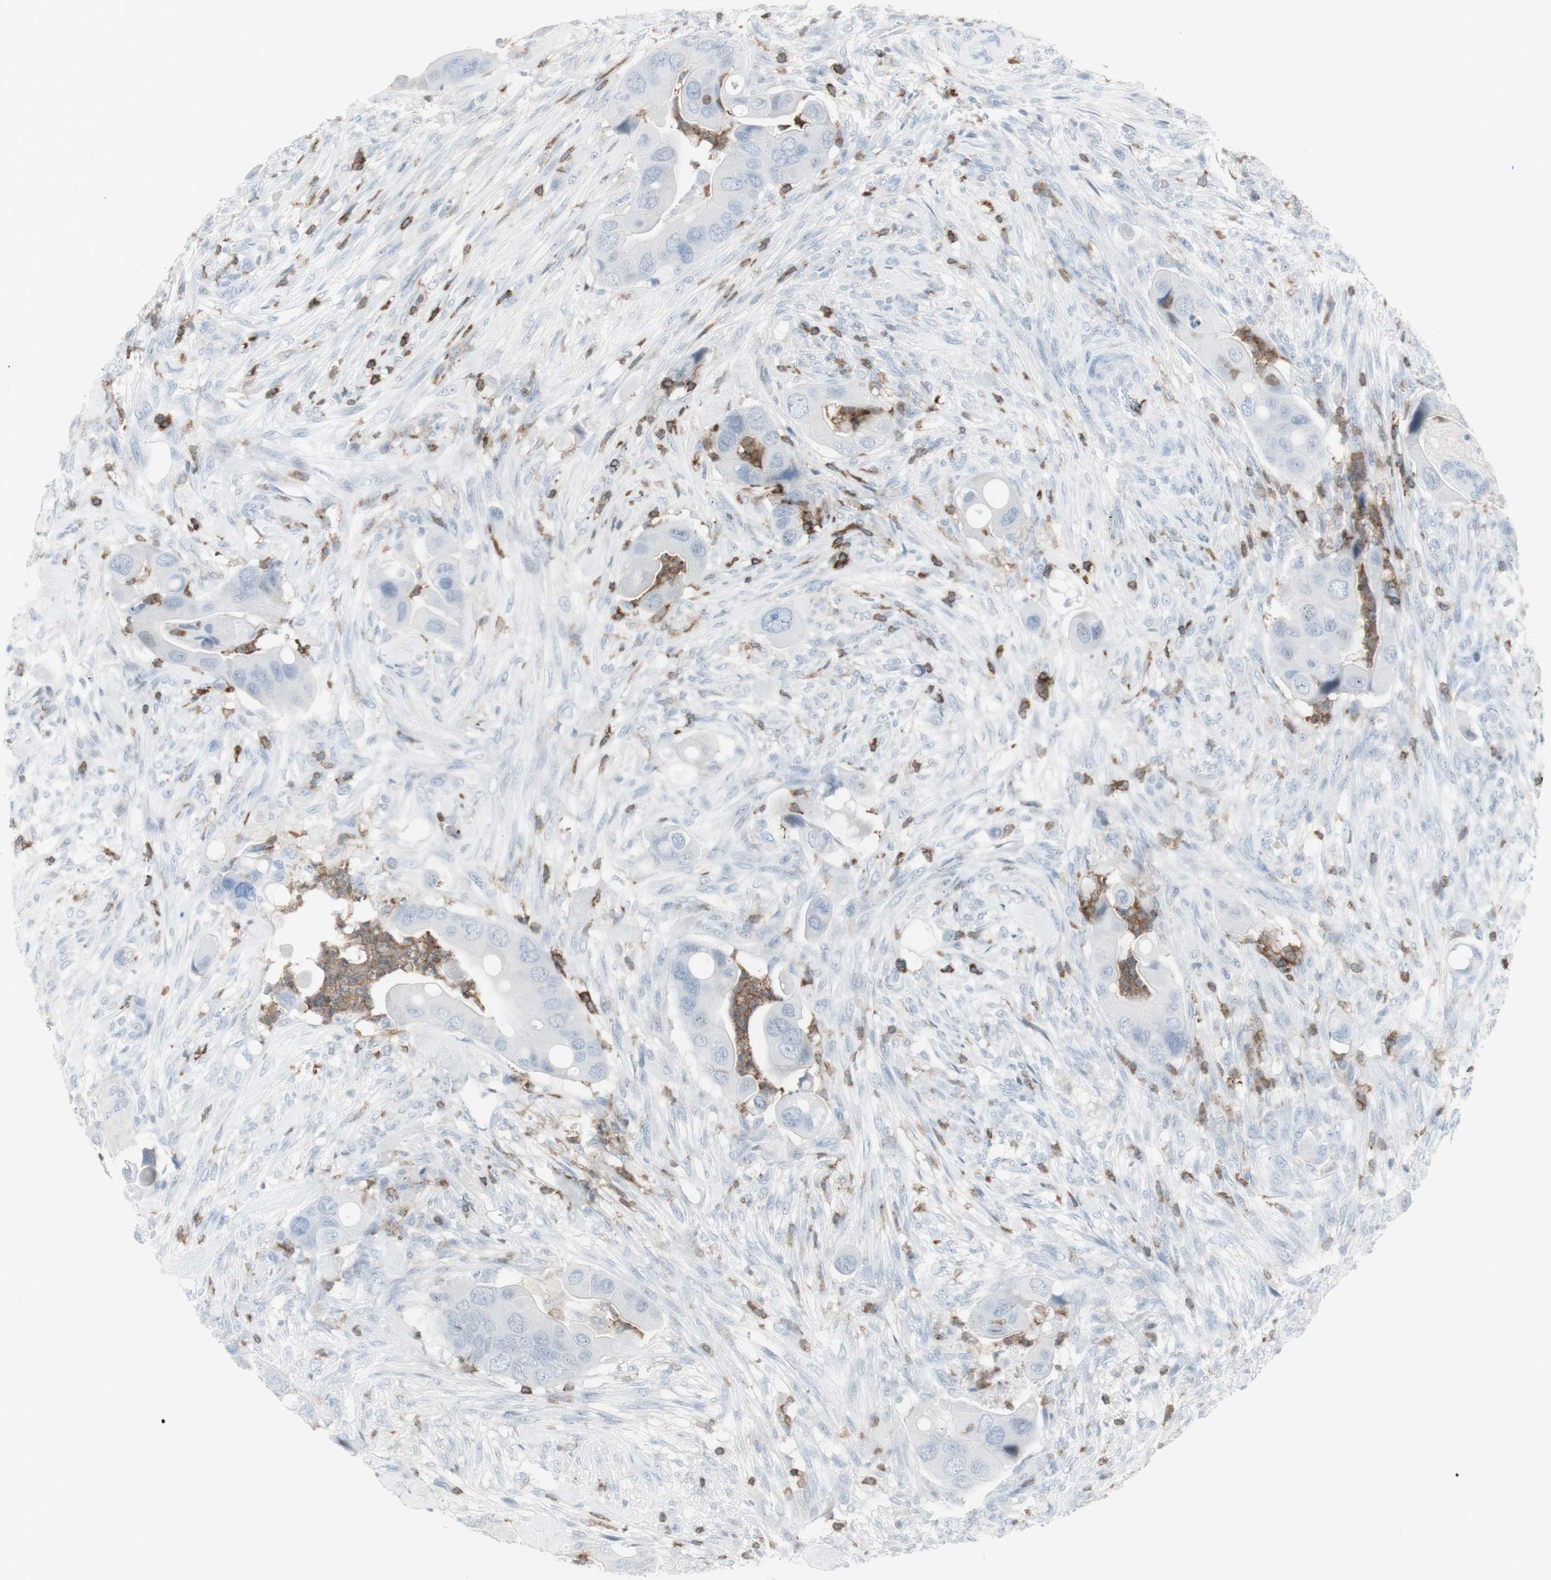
{"staining": {"intensity": "negative", "quantity": "none", "location": "none"}, "tissue": "colorectal cancer", "cell_type": "Tumor cells", "image_type": "cancer", "snomed": [{"axis": "morphology", "description": "Adenocarcinoma, NOS"}, {"axis": "topography", "description": "Rectum"}], "caption": "Immunohistochemistry of colorectal adenocarcinoma exhibits no expression in tumor cells.", "gene": "NRG1", "patient": {"sex": "female", "age": 57}}